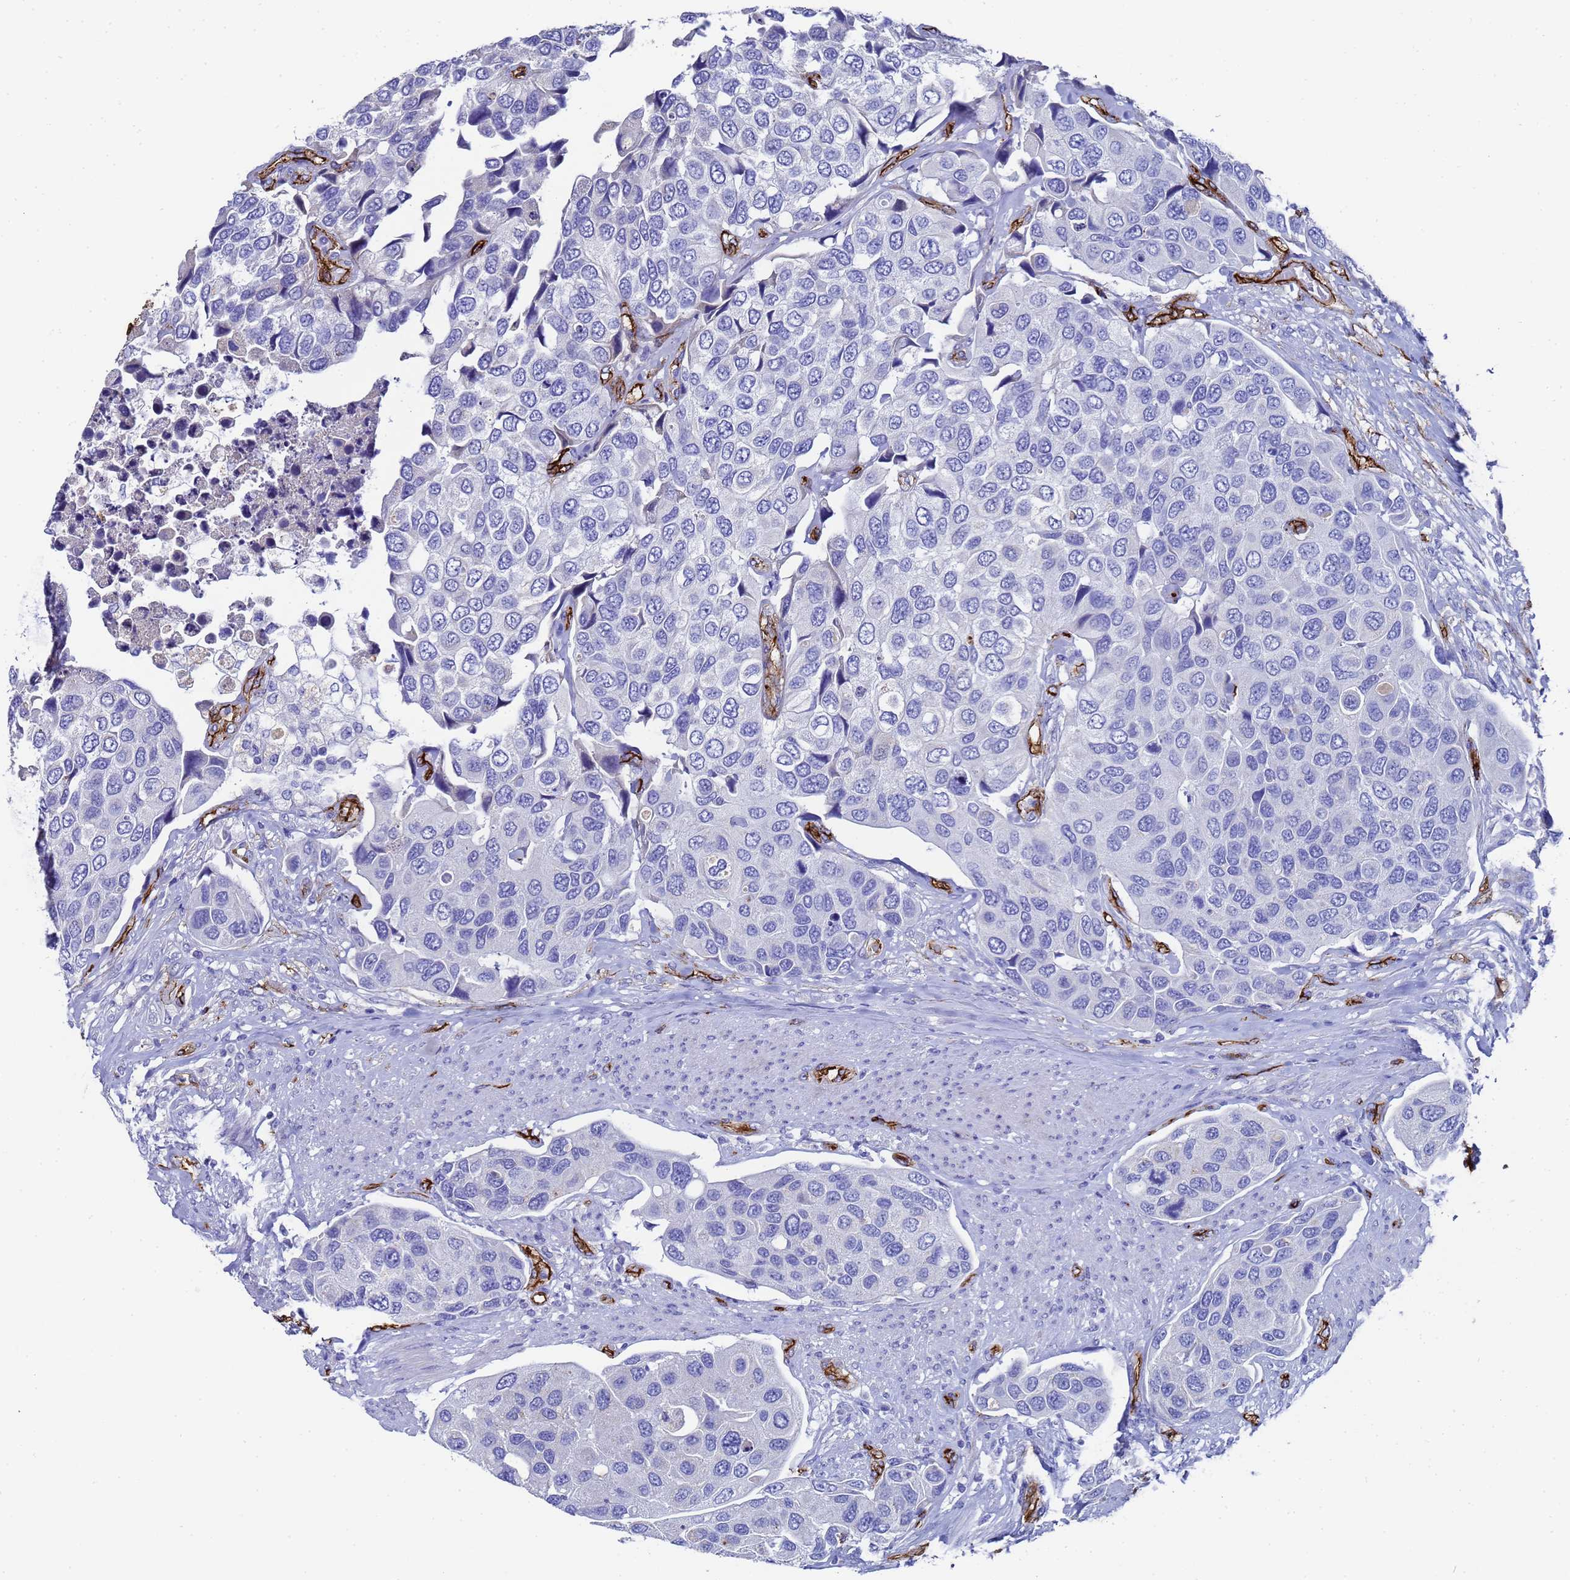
{"staining": {"intensity": "negative", "quantity": "none", "location": "none"}, "tissue": "urothelial cancer", "cell_type": "Tumor cells", "image_type": "cancer", "snomed": [{"axis": "morphology", "description": "Urothelial carcinoma, High grade"}, {"axis": "topography", "description": "Urinary bladder"}], "caption": "An immunohistochemistry micrograph of urothelial cancer is shown. There is no staining in tumor cells of urothelial cancer. (DAB immunohistochemistry with hematoxylin counter stain).", "gene": "ADIPOQ", "patient": {"sex": "male", "age": 74}}